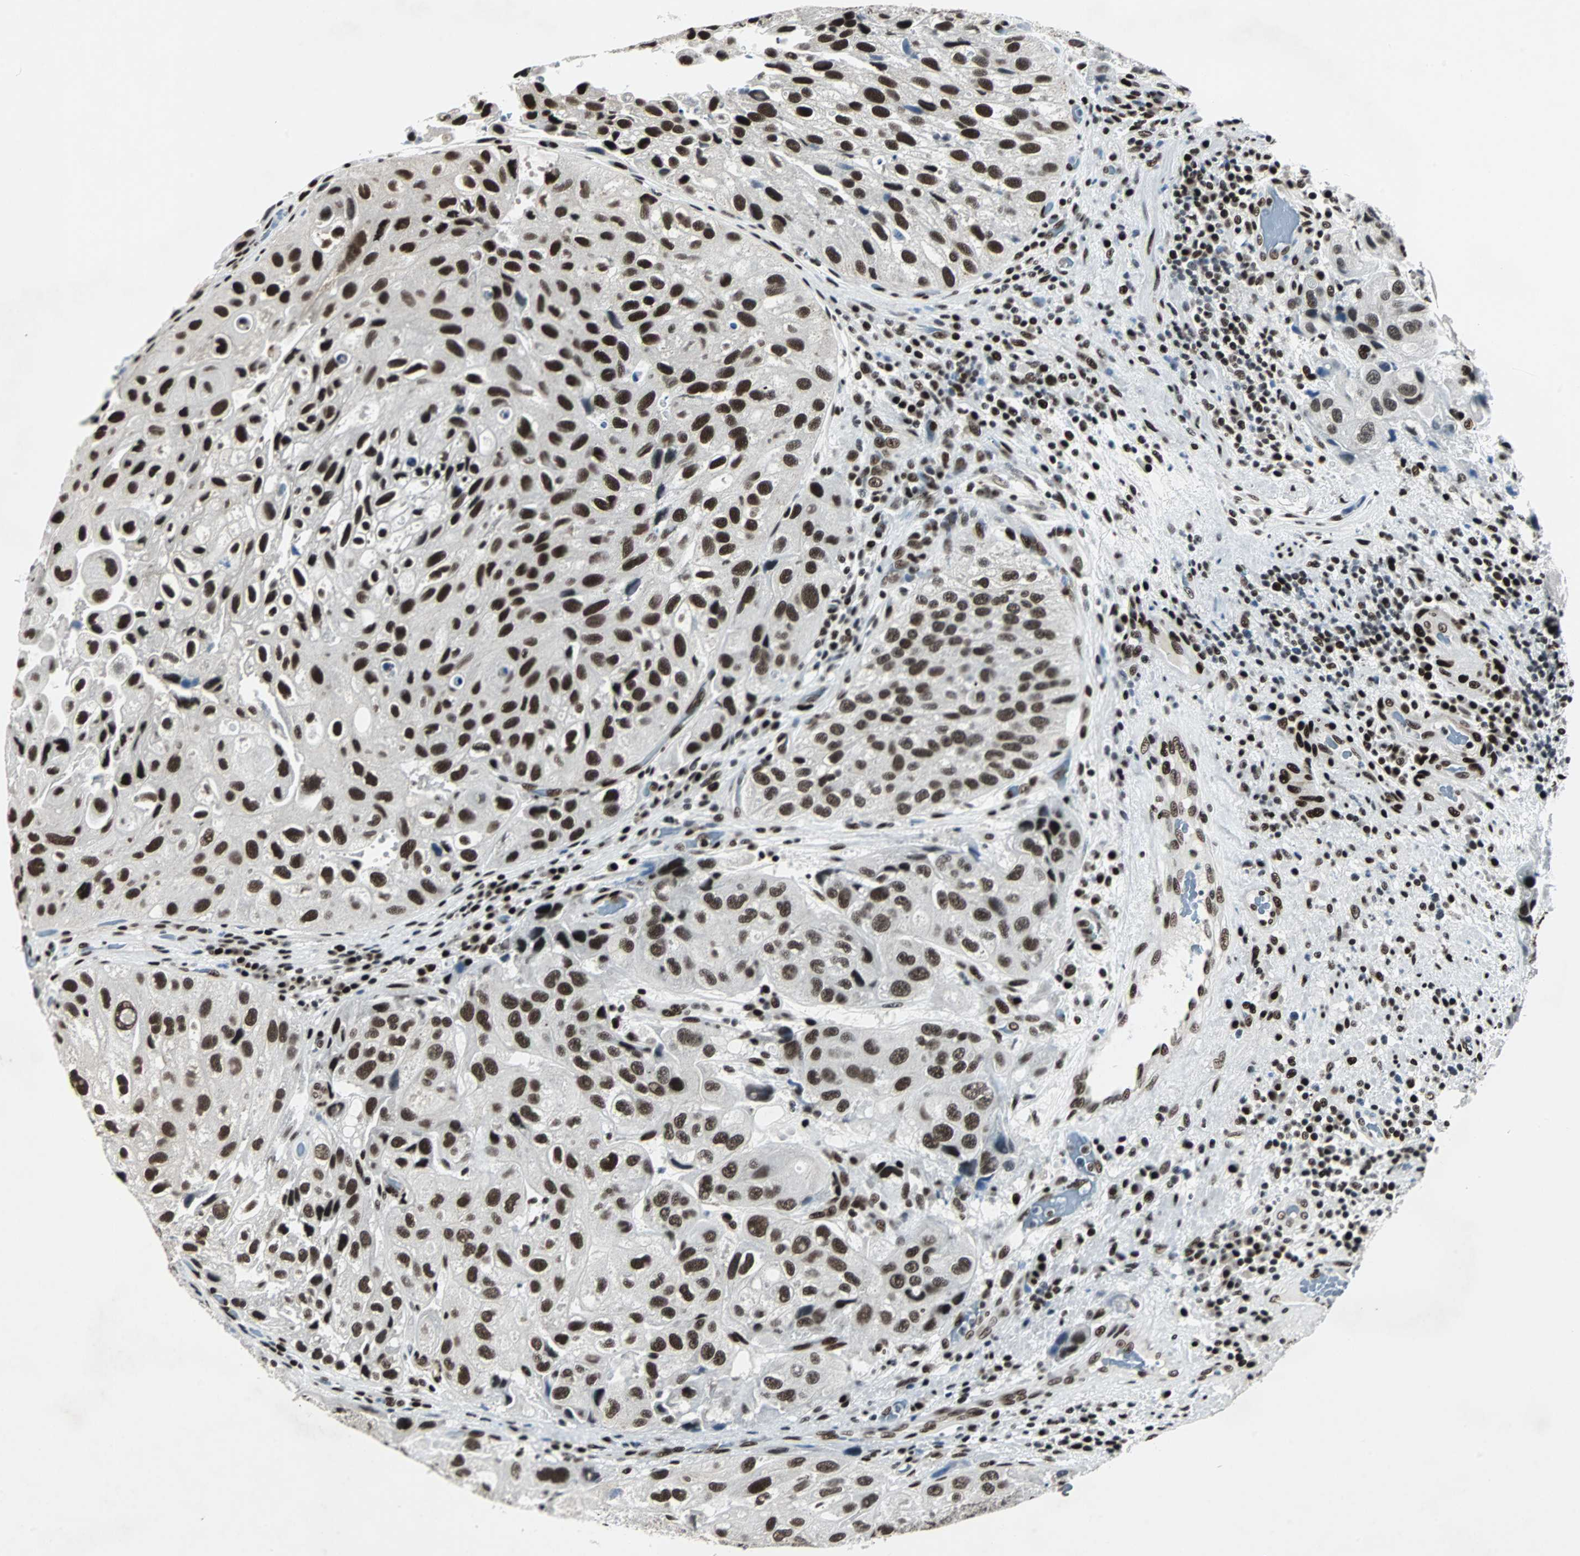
{"staining": {"intensity": "strong", "quantity": ">75%", "location": "nuclear"}, "tissue": "urothelial cancer", "cell_type": "Tumor cells", "image_type": "cancer", "snomed": [{"axis": "morphology", "description": "Urothelial carcinoma, High grade"}, {"axis": "topography", "description": "Urinary bladder"}], "caption": "A high amount of strong nuclear staining is appreciated in about >75% of tumor cells in high-grade urothelial carcinoma tissue.", "gene": "MEF2D", "patient": {"sex": "female", "age": 64}}